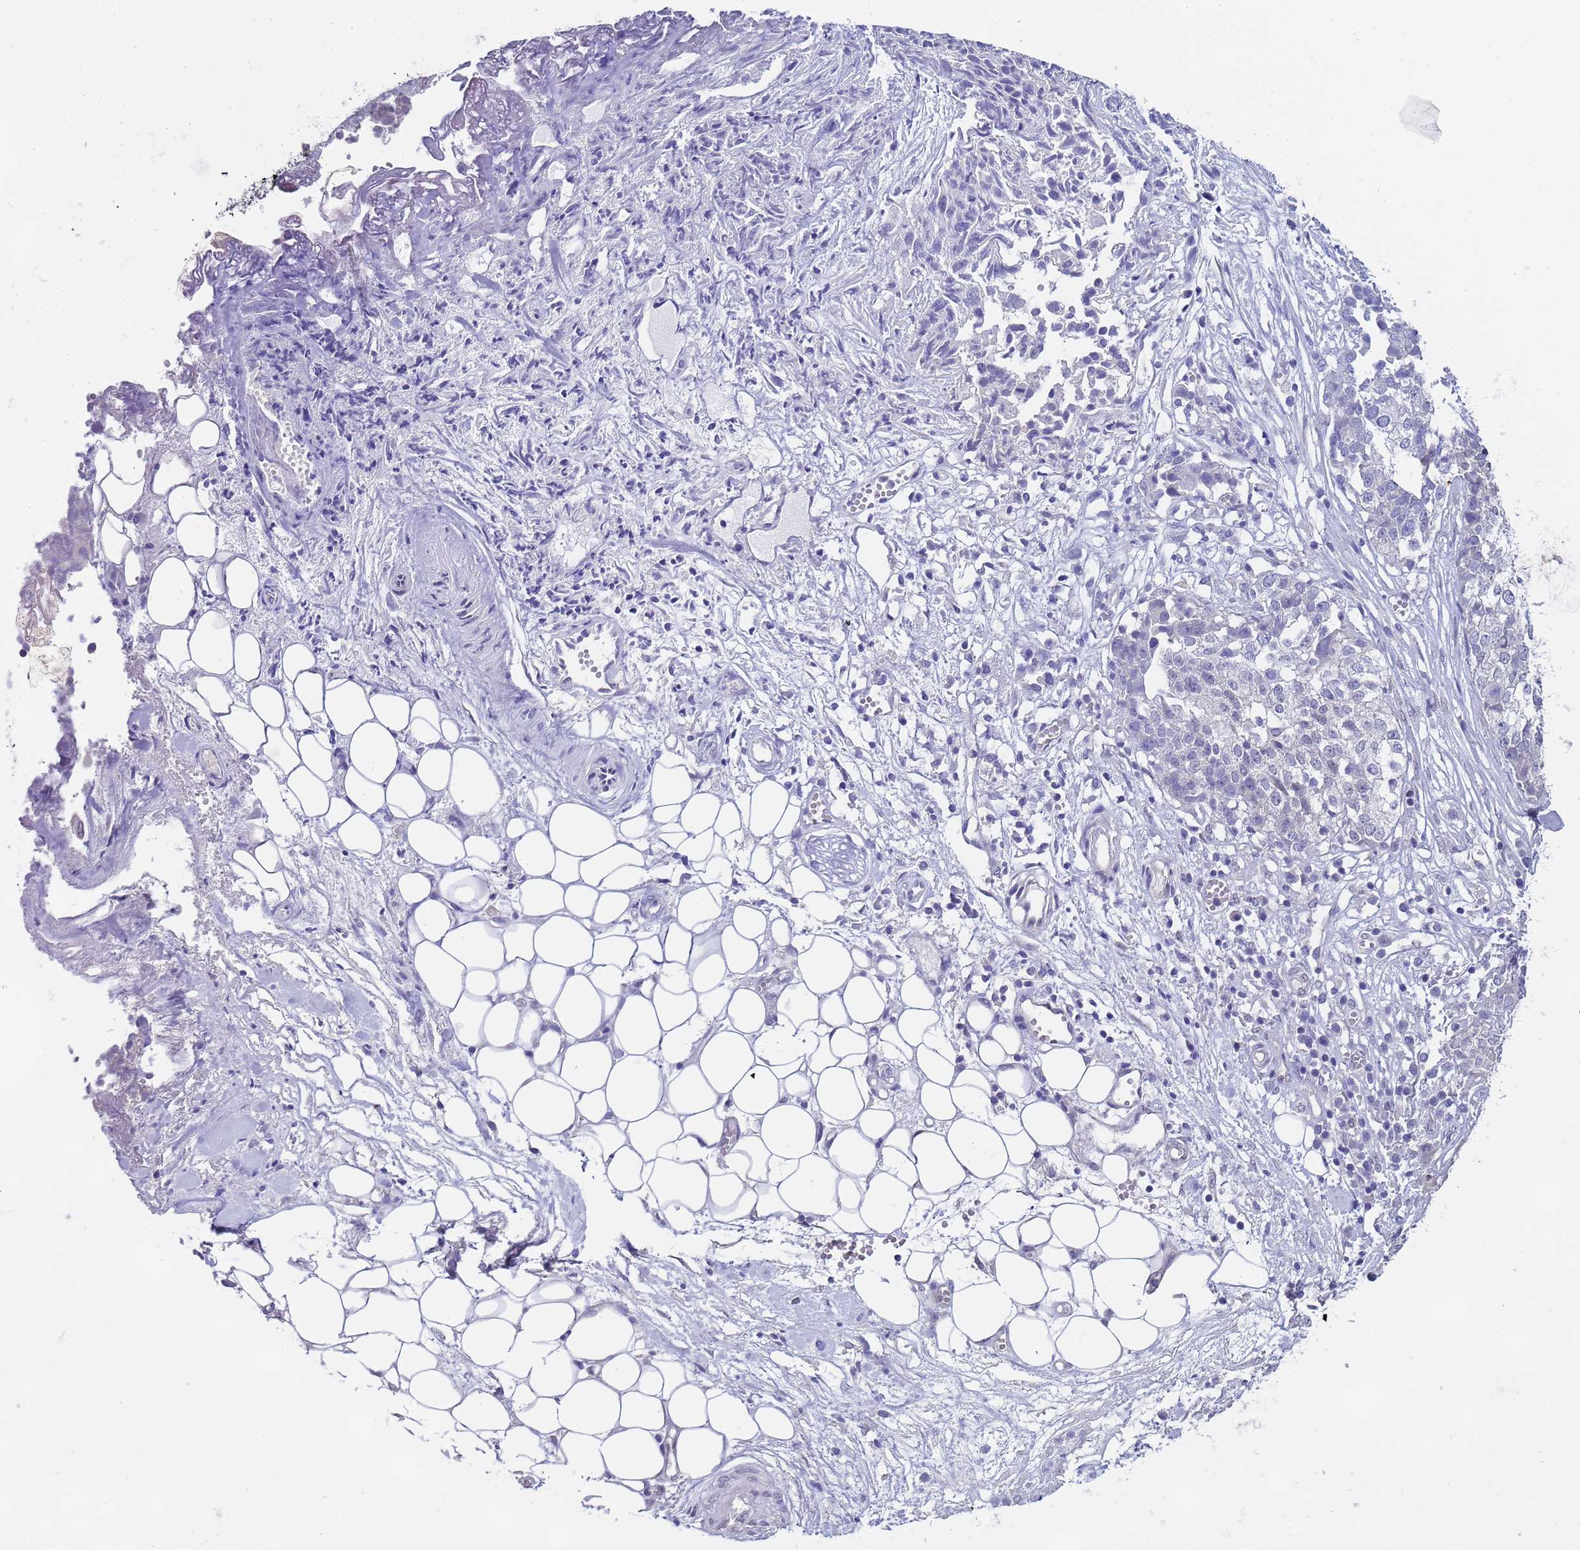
{"staining": {"intensity": "negative", "quantity": "none", "location": "none"}, "tissue": "ovarian cancer", "cell_type": "Tumor cells", "image_type": "cancer", "snomed": [{"axis": "morphology", "description": "Cystadenocarcinoma, serous, NOS"}, {"axis": "topography", "description": "Soft tissue"}, {"axis": "topography", "description": "Ovary"}], "caption": "A photomicrograph of ovarian serous cystadenocarcinoma stained for a protein reveals no brown staining in tumor cells. (IHC, brightfield microscopy, high magnification).", "gene": "TRMT10A", "patient": {"sex": "female", "age": 57}}